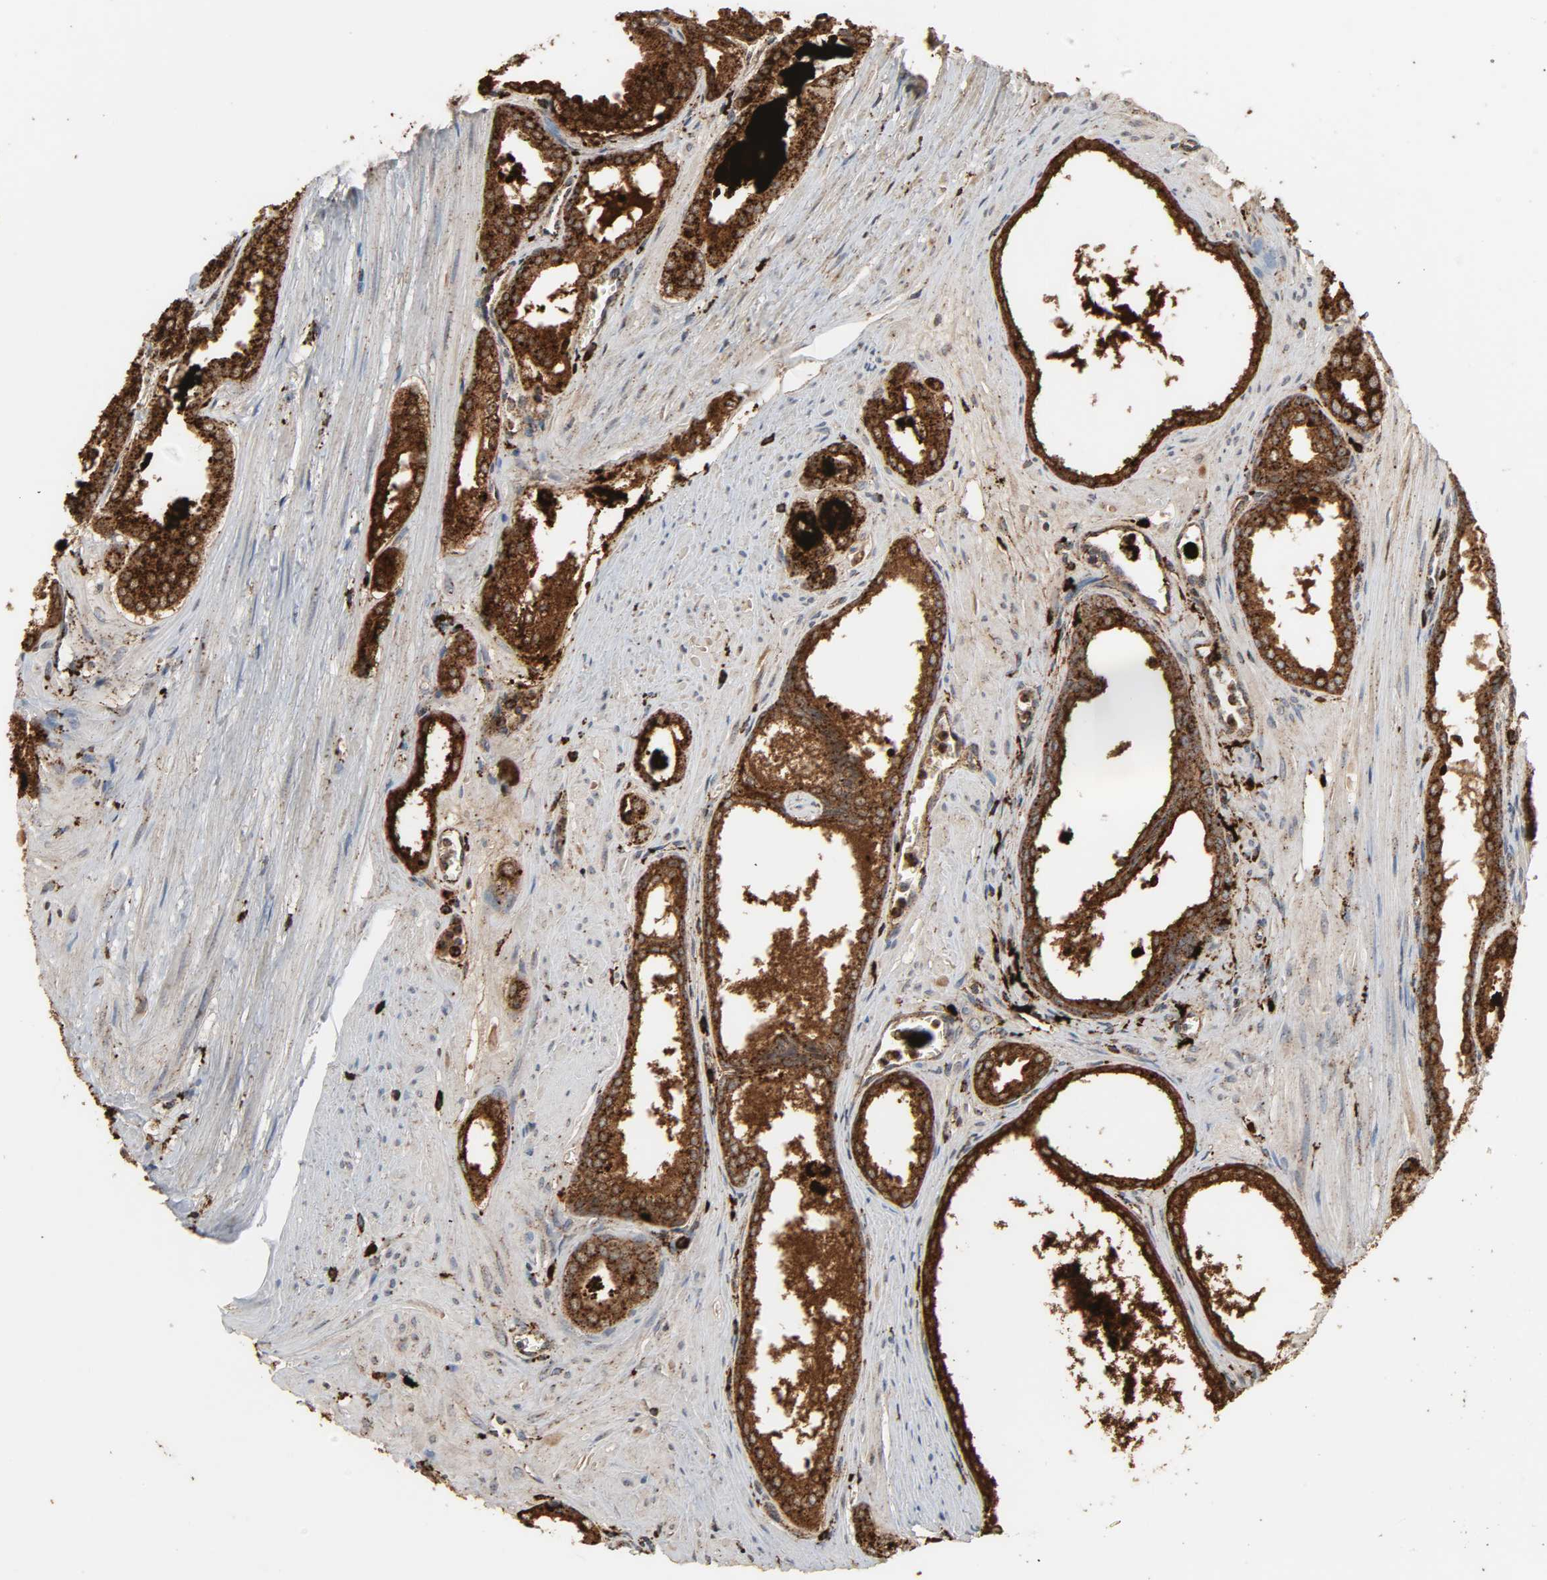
{"staining": {"intensity": "strong", "quantity": ">75%", "location": "cytoplasmic/membranous"}, "tissue": "prostate cancer", "cell_type": "Tumor cells", "image_type": "cancer", "snomed": [{"axis": "morphology", "description": "Adenocarcinoma, Low grade"}, {"axis": "topography", "description": "Prostate"}], "caption": "Prostate cancer (low-grade adenocarcinoma) stained with a brown dye exhibits strong cytoplasmic/membranous positive expression in approximately >75% of tumor cells.", "gene": "PSAP", "patient": {"sex": "male", "age": 57}}